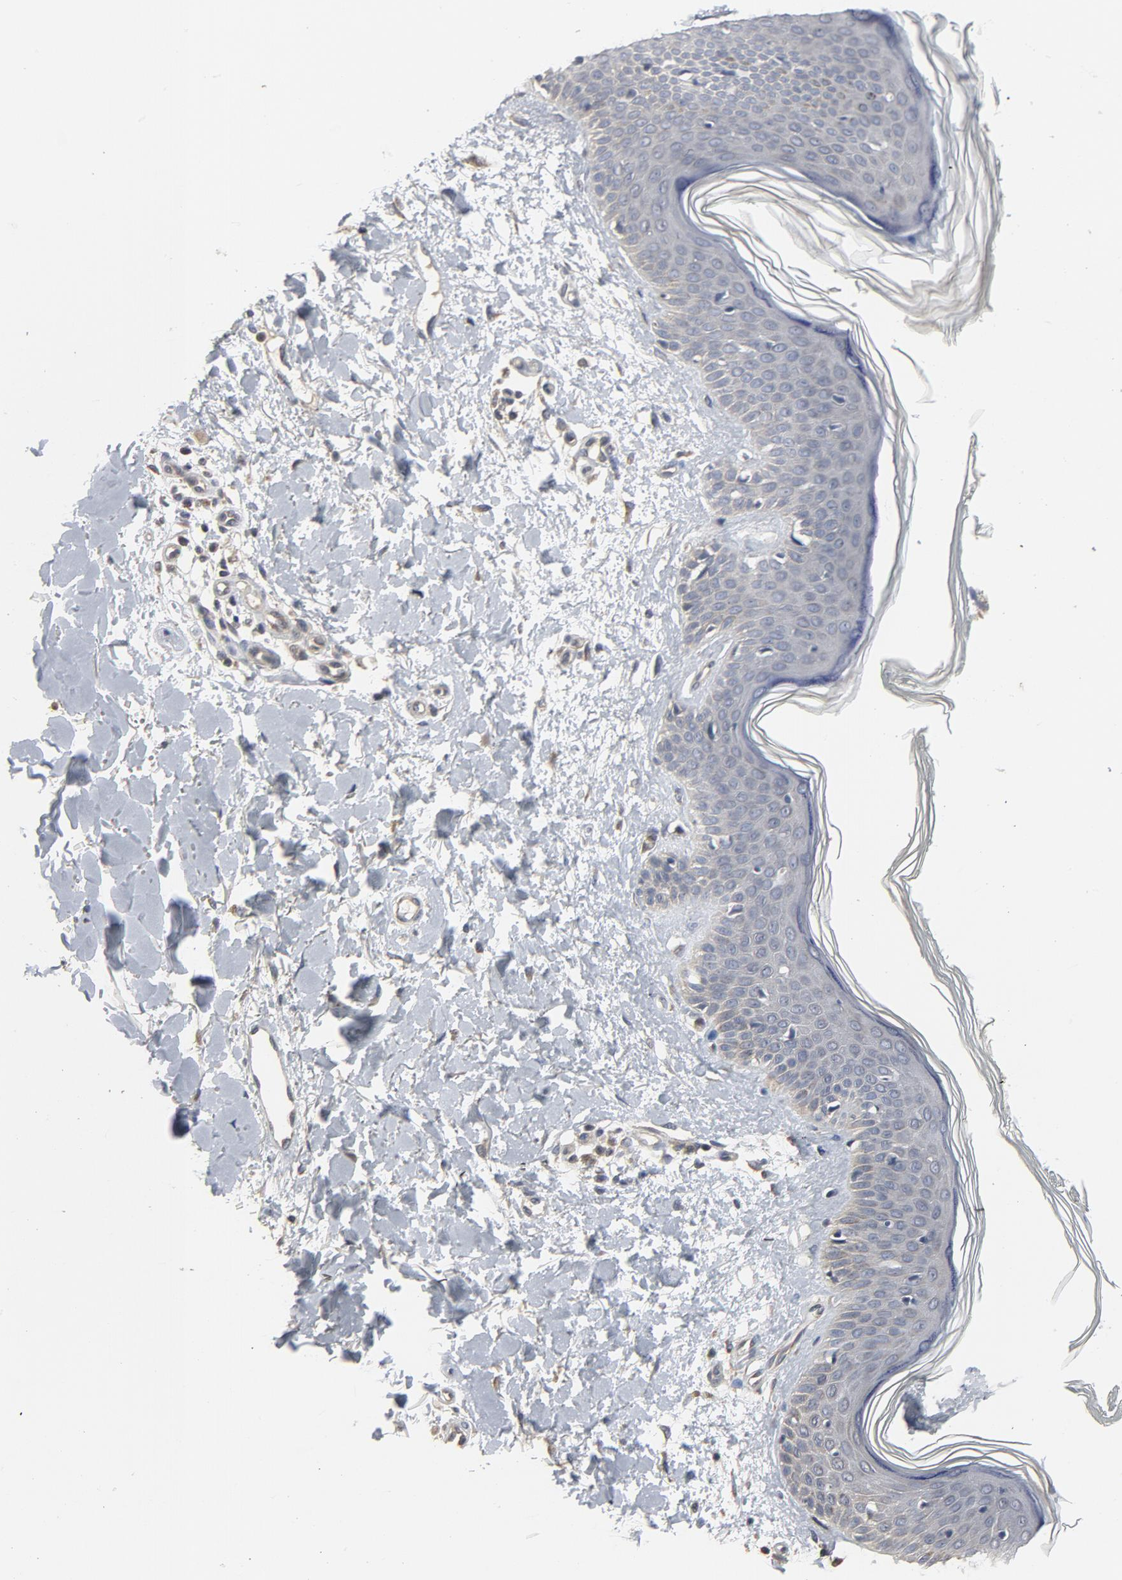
{"staining": {"intensity": "moderate", "quantity": ">75%", "location": "cytoplasmic/membranous"}, "tissue": "skin", "cell_type": "Fibroblasts", "image_type": "normal", "snomed": [{"axis": "morphology", "description": "Normal tissue, NOS"}, {"axis": "topography", "description": "Skin"}], "caption": "Skin stained with a brown dye exhibits moderate cytoplasmic/membranous positive staining in approximately >75% of fibroblasts.", "gene": "C14orf119", "patient": {"sex": "female", "age": 56}}